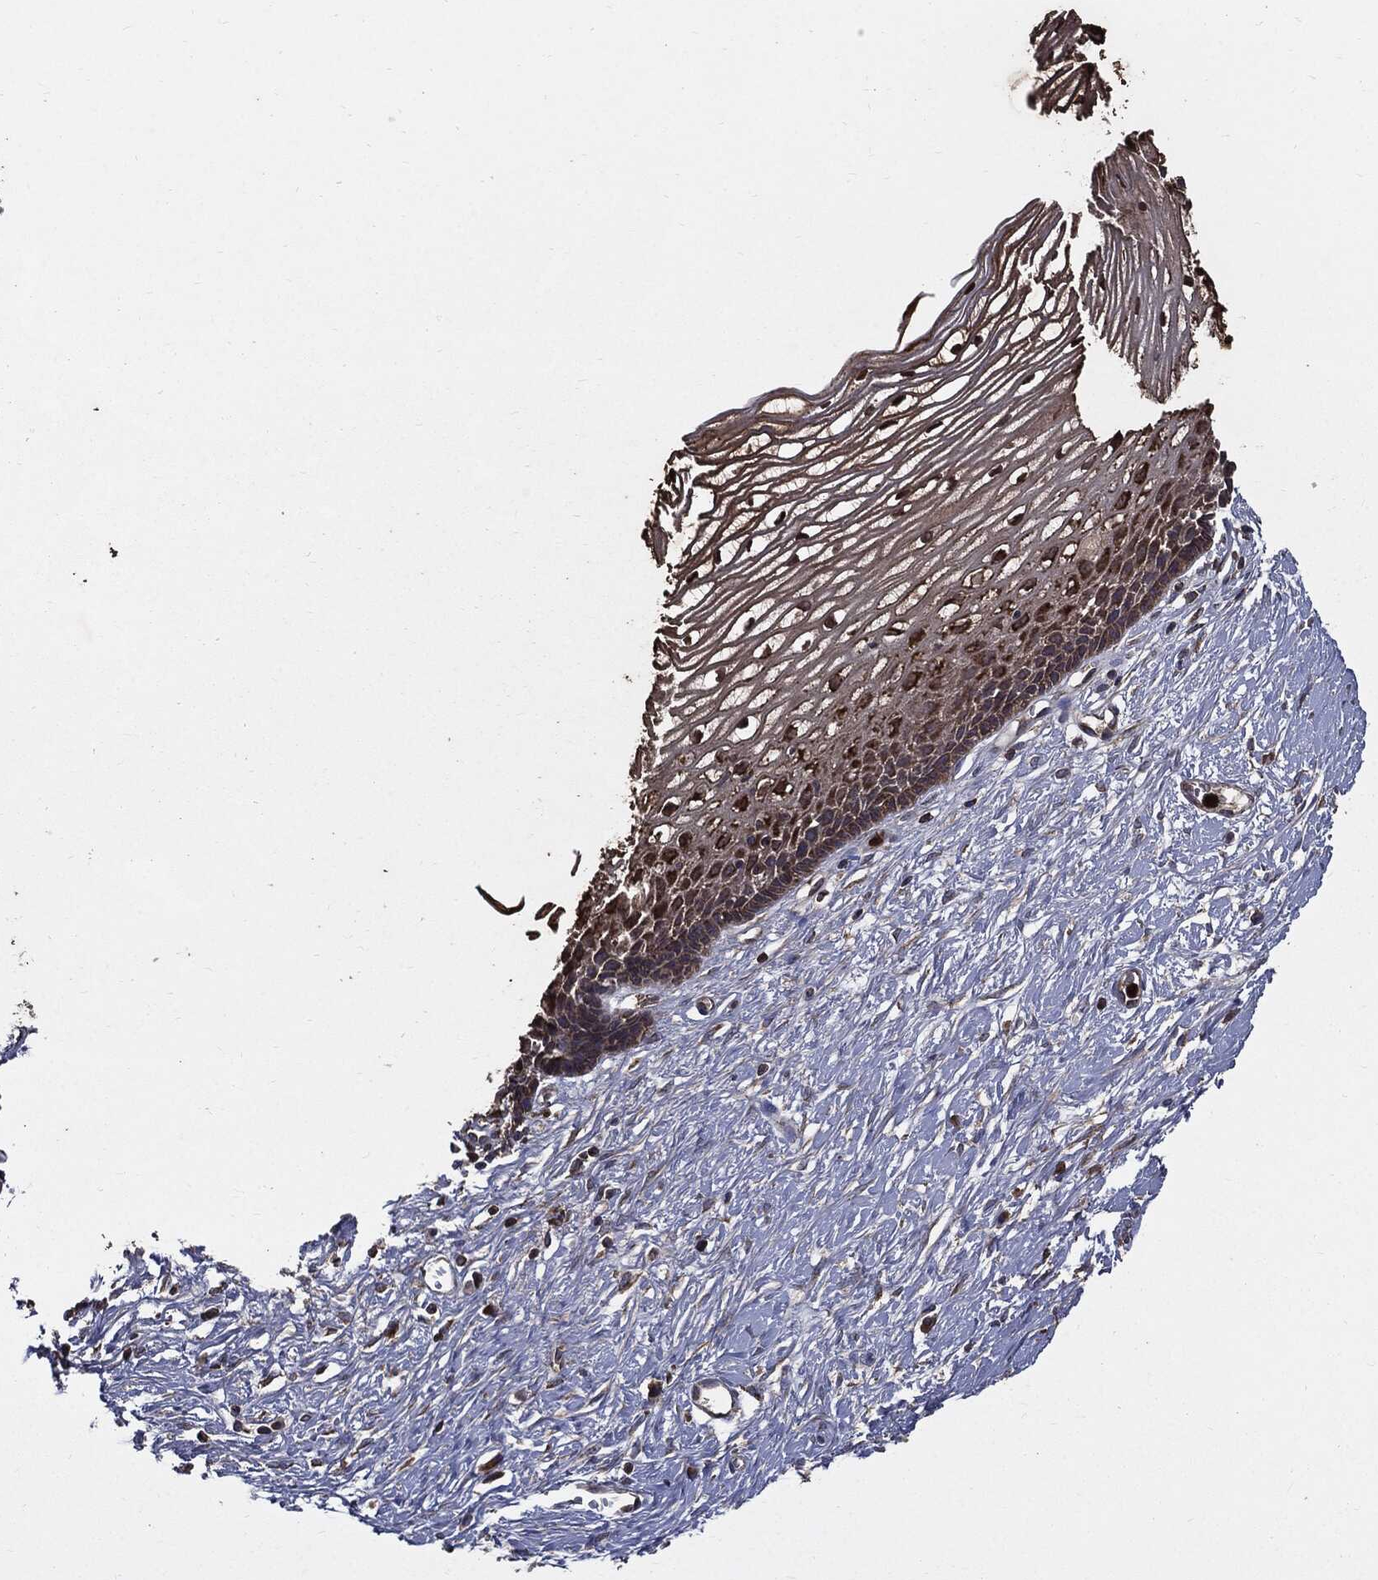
{"staining": {"intensity": "strong", "quantity": "25%-75%", "location": "cytoplasmic/membranous,nuclear"}, "tissue": "cervix", "cell_type": "Squamous epithelial cells", "image_type": "normal", "snomed": [{"axis": "morphology", "description": "Normal tissue, NOS"}, {"axis": "topography", "description": "Cervix"}], "caption": "A brown stain shows strong cytoplasmic/membranous,nuclear staining of a protein in squamous epithelial cells of benign human cervix. (Brightfield microscopy of DAB IHC at high magnification).", "gene": "PDCD6IP", "patient": {"sex": "female", "age": 40}}